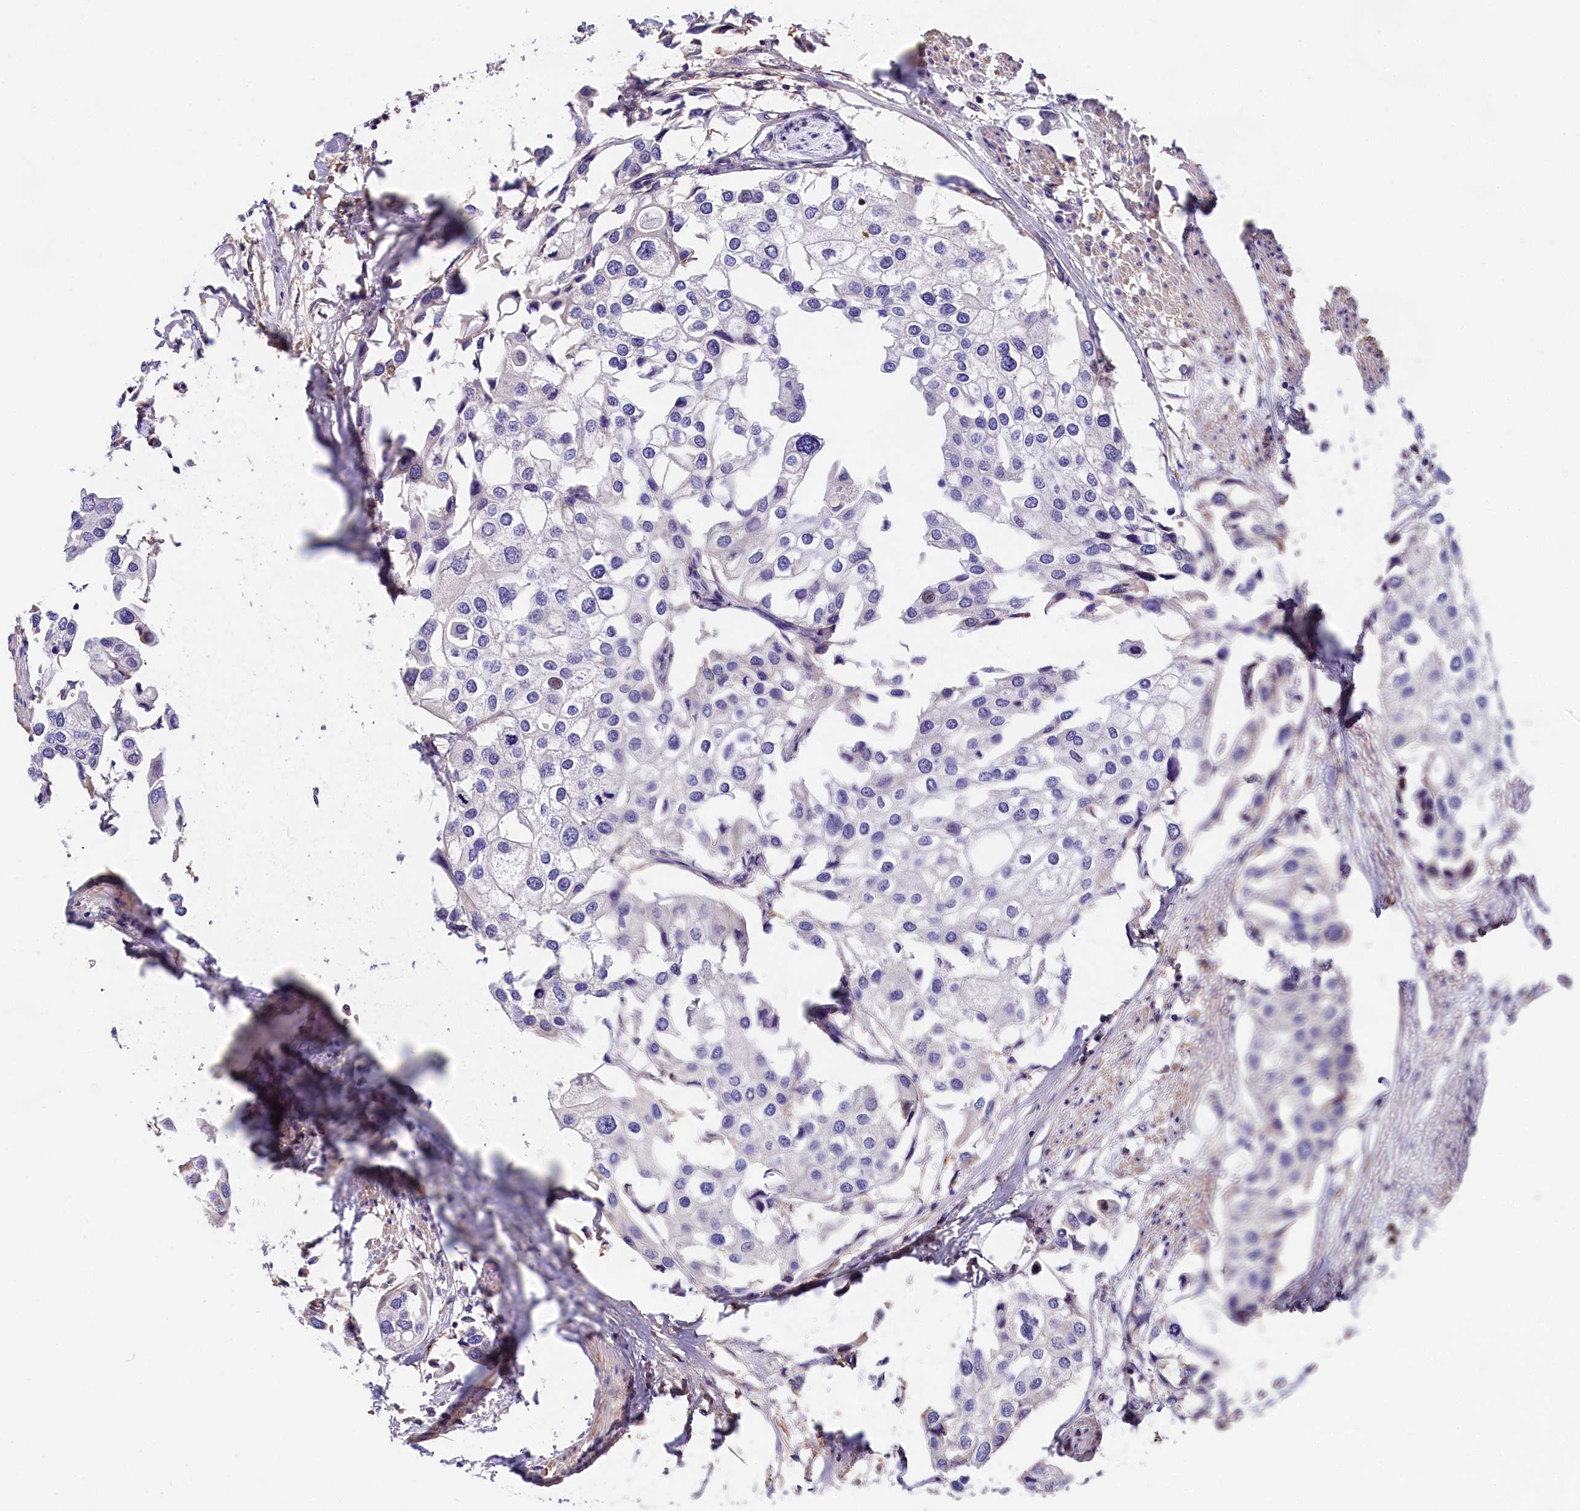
{"staining": {"intensity": "negative", "quantity": "none", "location": "none"}, "tissue": "urothelial cancer", "cell_type": "Tumor cells", "image_type": "cancer", "snomed": [{"axis": "morphology", "description": "Urothelial carcinoma, High grade"}, {"axis": "topography", "description": "Urinary bladder"}], "caption": "High magnification brightfield microscopy of high-grade urothelial carcinoma stained with DAB (brown) and counterstained with hematoxylin (blue): tumor cells show no significant expression. Brightfield microscopy of immunohistochemistry stained with DAB (3,3'-diaminobenzidine) (brown) and hematoxylin (blue), captured at high magnification.", "gene": "OAS3", "patient": {"sex": "male", "age": 64}}